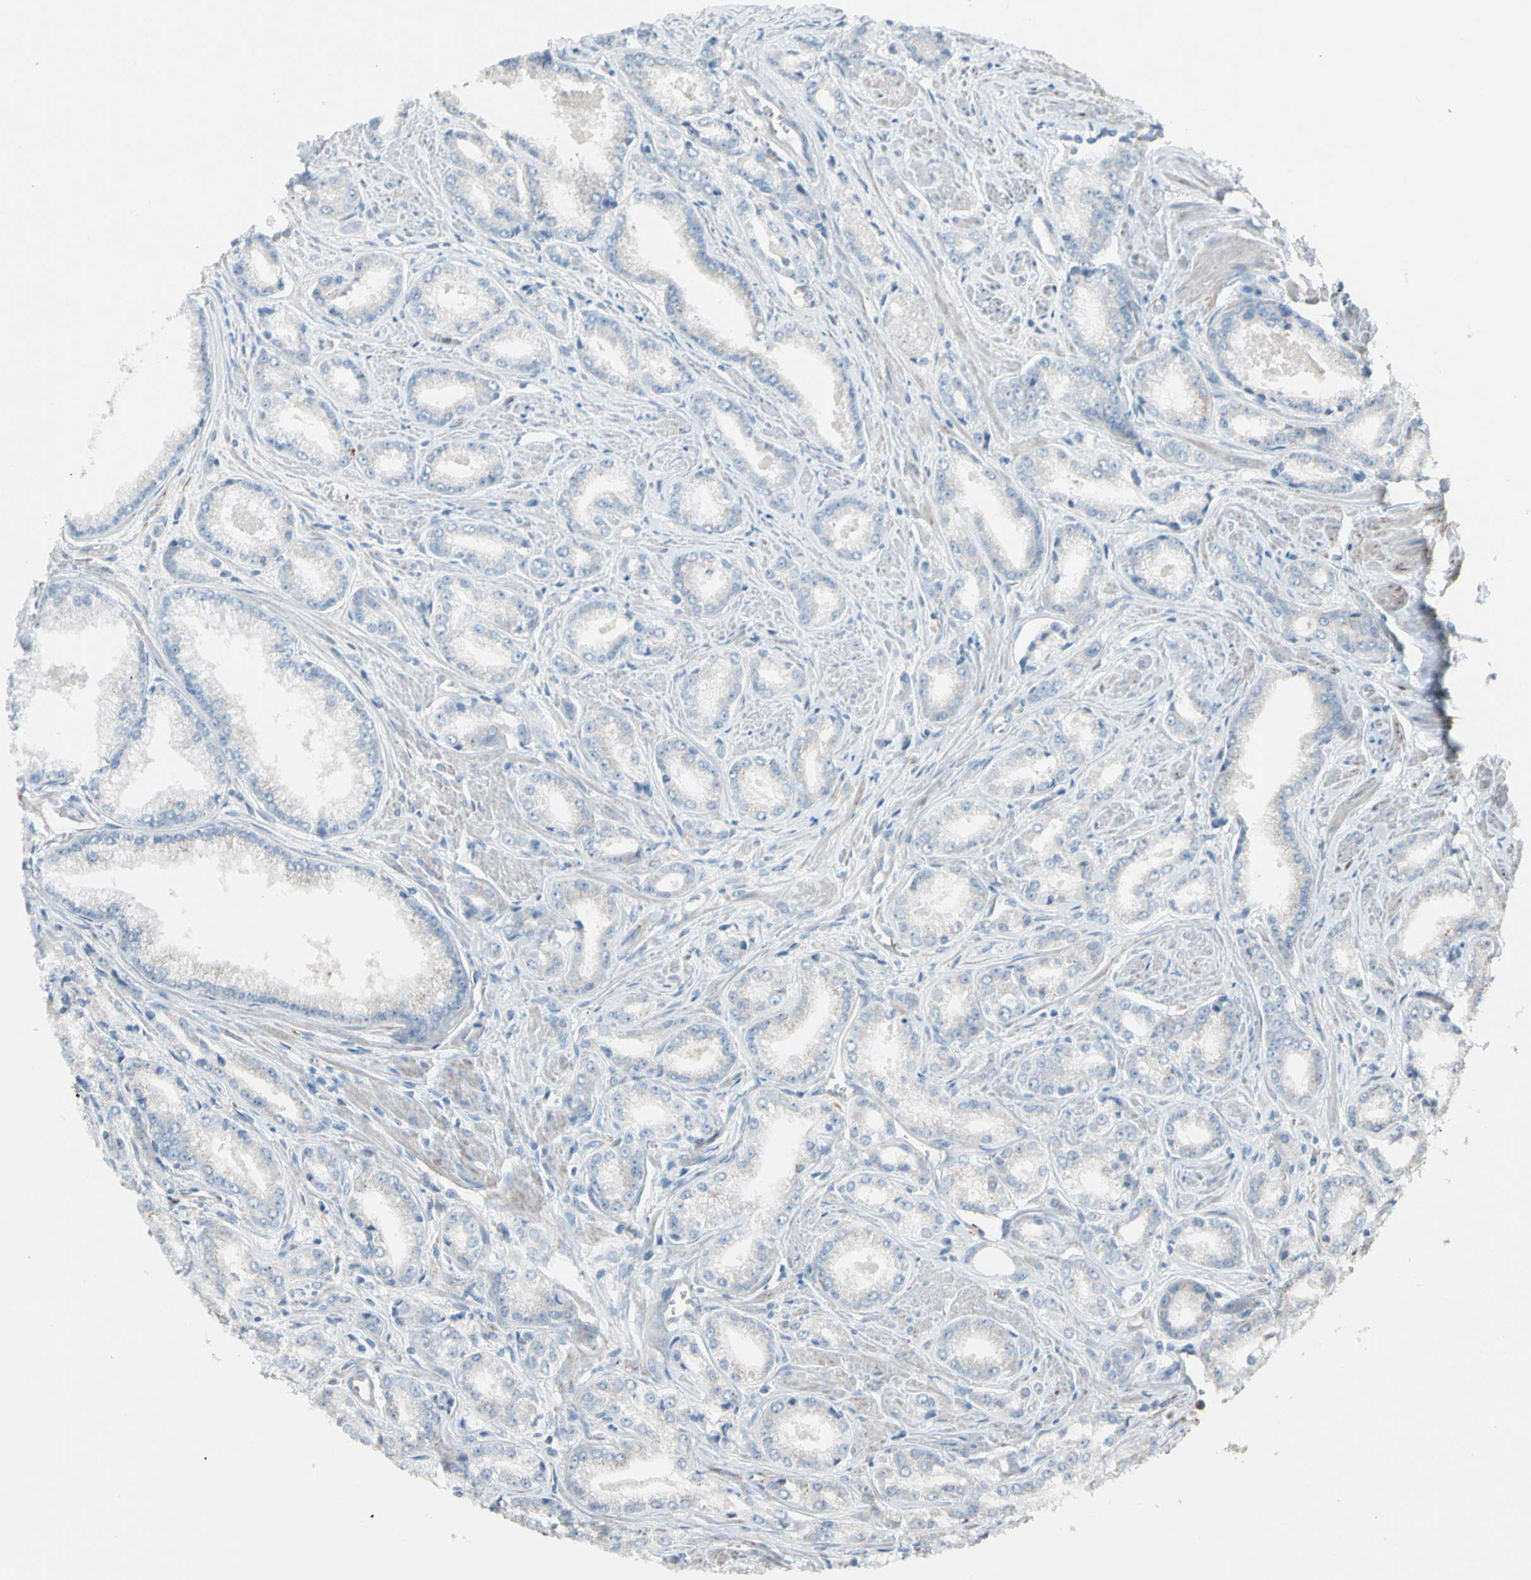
{"staining": {"intensity": "weak", "quantity": ">75%", "location": "cytoplasmic/membranous"}, "tissue": "prostate cancer", "cell_type": "Tumor cells", "image_type": "cancer", "snomed": [{"axis": "morphology", "description": "Adenocarcinoma, Low grade"}, {"axis": "topography", "description": "Prostate"}], "caption": "Immunohistochemistry (IHC) of low-grade adenocarcinoma (prostate) demonstrates low levels of weak cytoplasmic/membranous expression in approximately >75% of tumor cells.", "gene": "LY6G6F", "patient": {"sex": "male", "age": 64}}